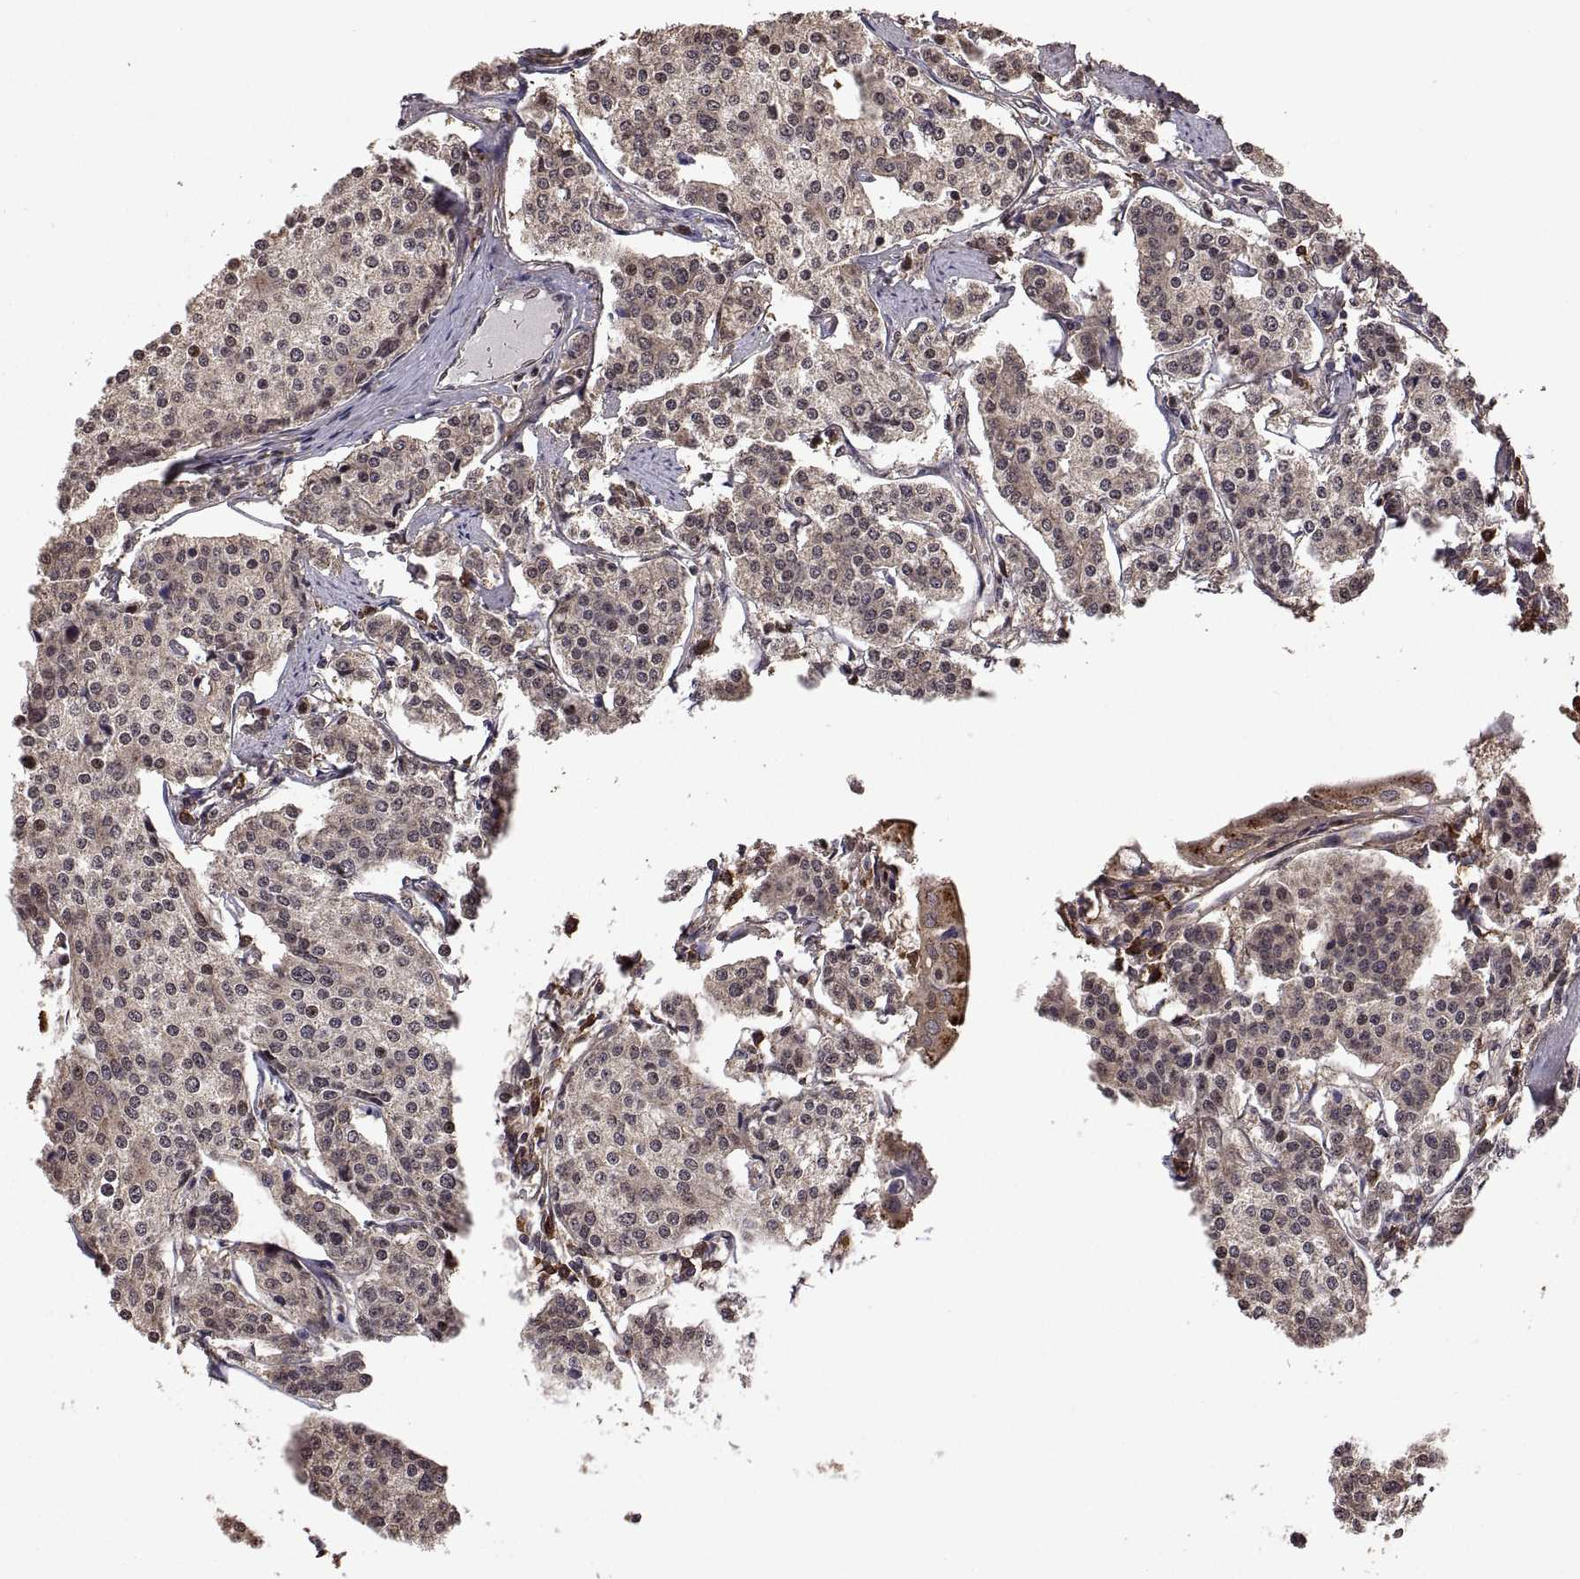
{"staining": {"intensity": "weak", "quantity": ">75%", "location": "cytoplasmic/membranous"}, "tissue": "carcinoid", "cell_type": "Tumor cells", "image_type": "cancer", "snomed": [{"axis": "morphology", "description": "Carcinoid, malignant, NOS"}, {"axis": "topography", "description": "Small intestine"}], "caption": "A high-resolution photomicrograph shows IHC staining of carcinoid, which shows weak cytoplasmic/membranous staining in about >75% of tumor cells.", "gene": "ZNRF2", "patient": {"sex": "female", "age": 65}}